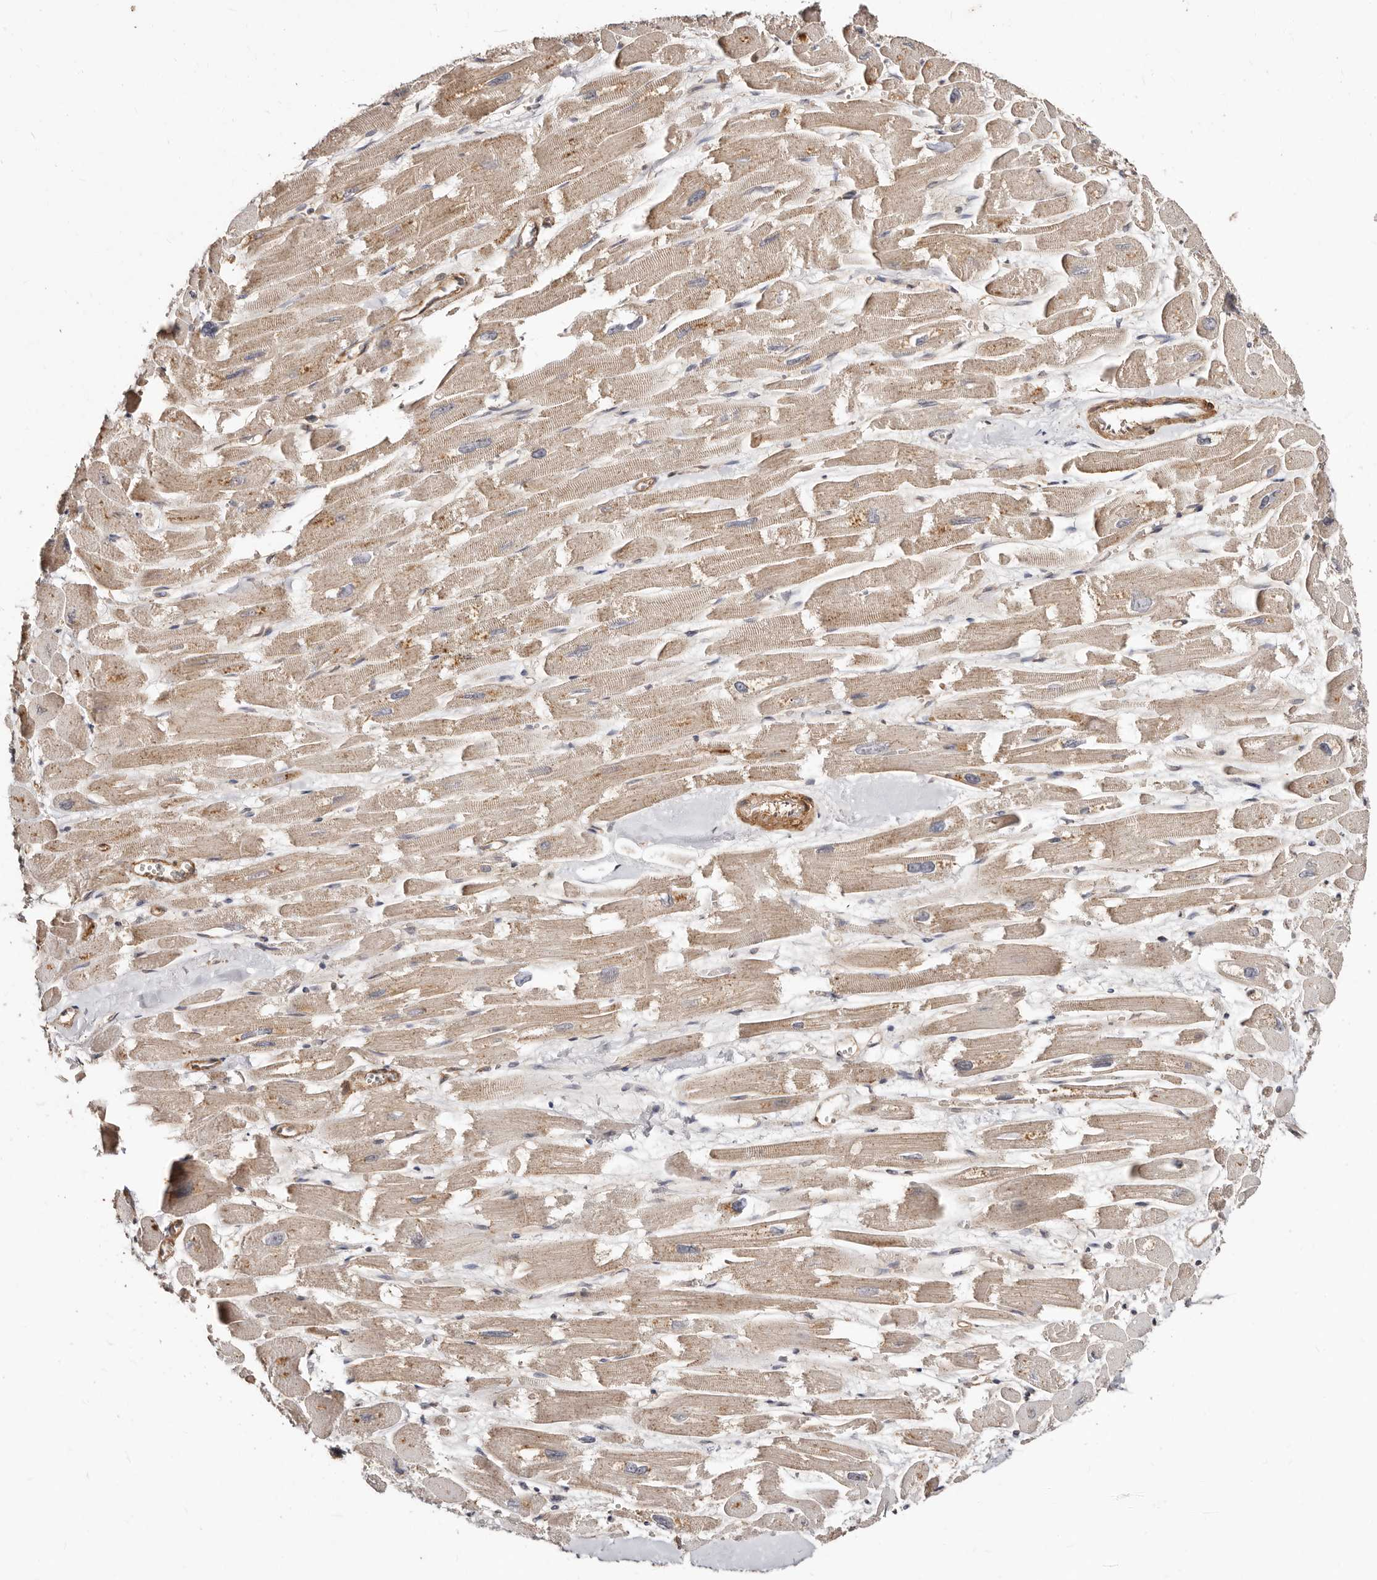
{"staining": {"intensity": "weak", "quantity": "25%-75%", "location": "cytoplasmic/membranous"}, "tissue": "heart muscle", "cell_type": "Cardiomyocytes", "image_type": "normal", "snomed": [{"axis": "morphology", "description": "Normal tissue, NOS"}, {"axis": "topography", "description": "Heart"}], "caption": "Immunohistochemistry (DAB (3,3'-diaminobenzidine)) staining of normal heart muscle reveals weak cytoplasmic/membranous protein expression in about 25%-75% of cardiomyocytes. (DAB (3,3'-diaminobenzidine) IHC with brightfield microscopy, high magnification).", "gene": "APOL6", "patient": {"sex": "male", "age": 54}}